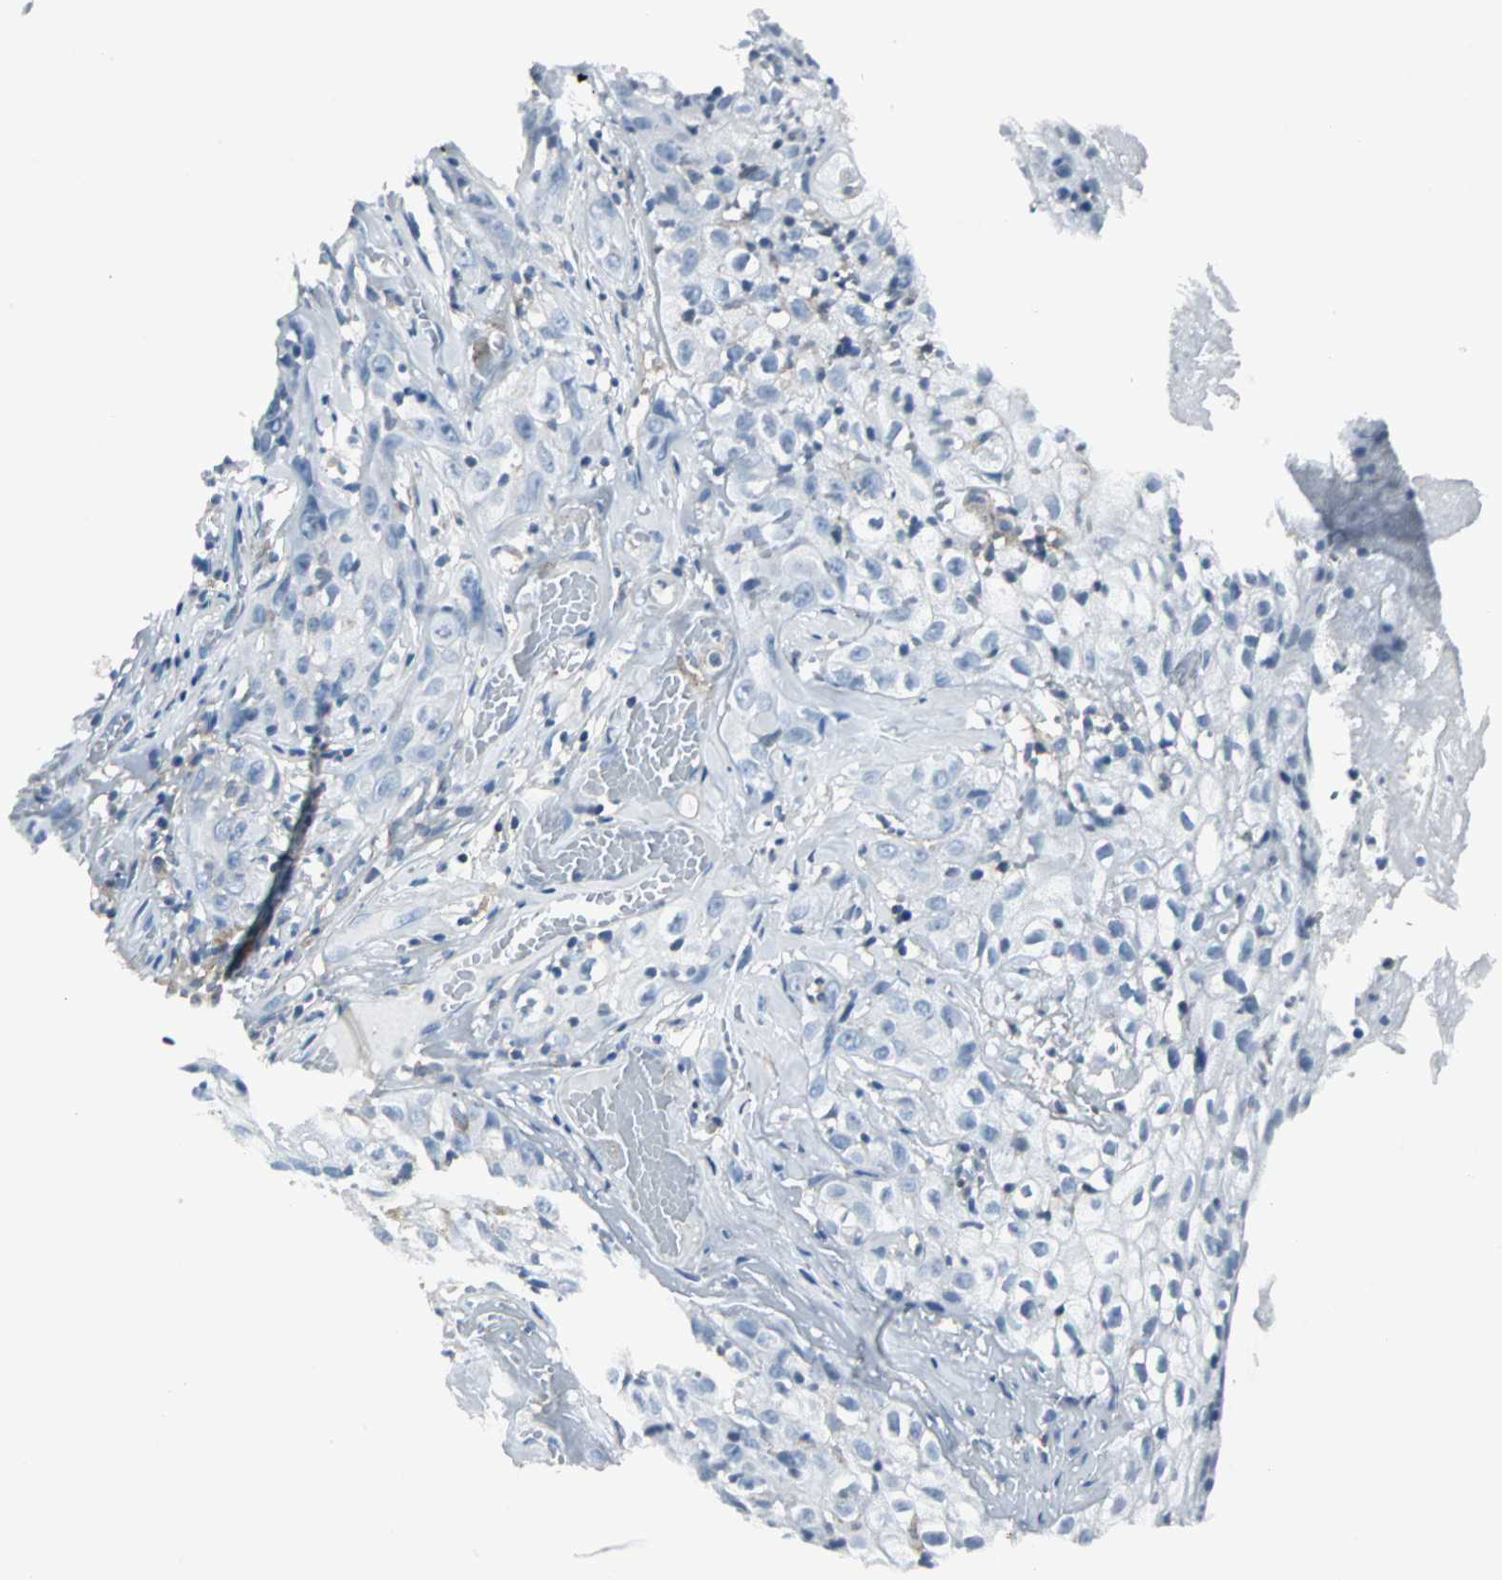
{"staining": {"intensity": "negative", "quantity": "none", "location": "none"}, "tissue": "skin cancer", "cell_type": "Tumor cells", "image_type": "cancer", "snomed": [{"axis": "morphology", "description": "Squamous cell carcinoma, NOS"}, {"axis": "topography", "description": "Skin"}], "caption": "A high-resolution micrograph shows immunohistochemistry staining of skin cancer, which demonstrates no significant expression in tumor cells.", "gene": "IQGAP2", "patient": {"sex": "male", "age": 65}}